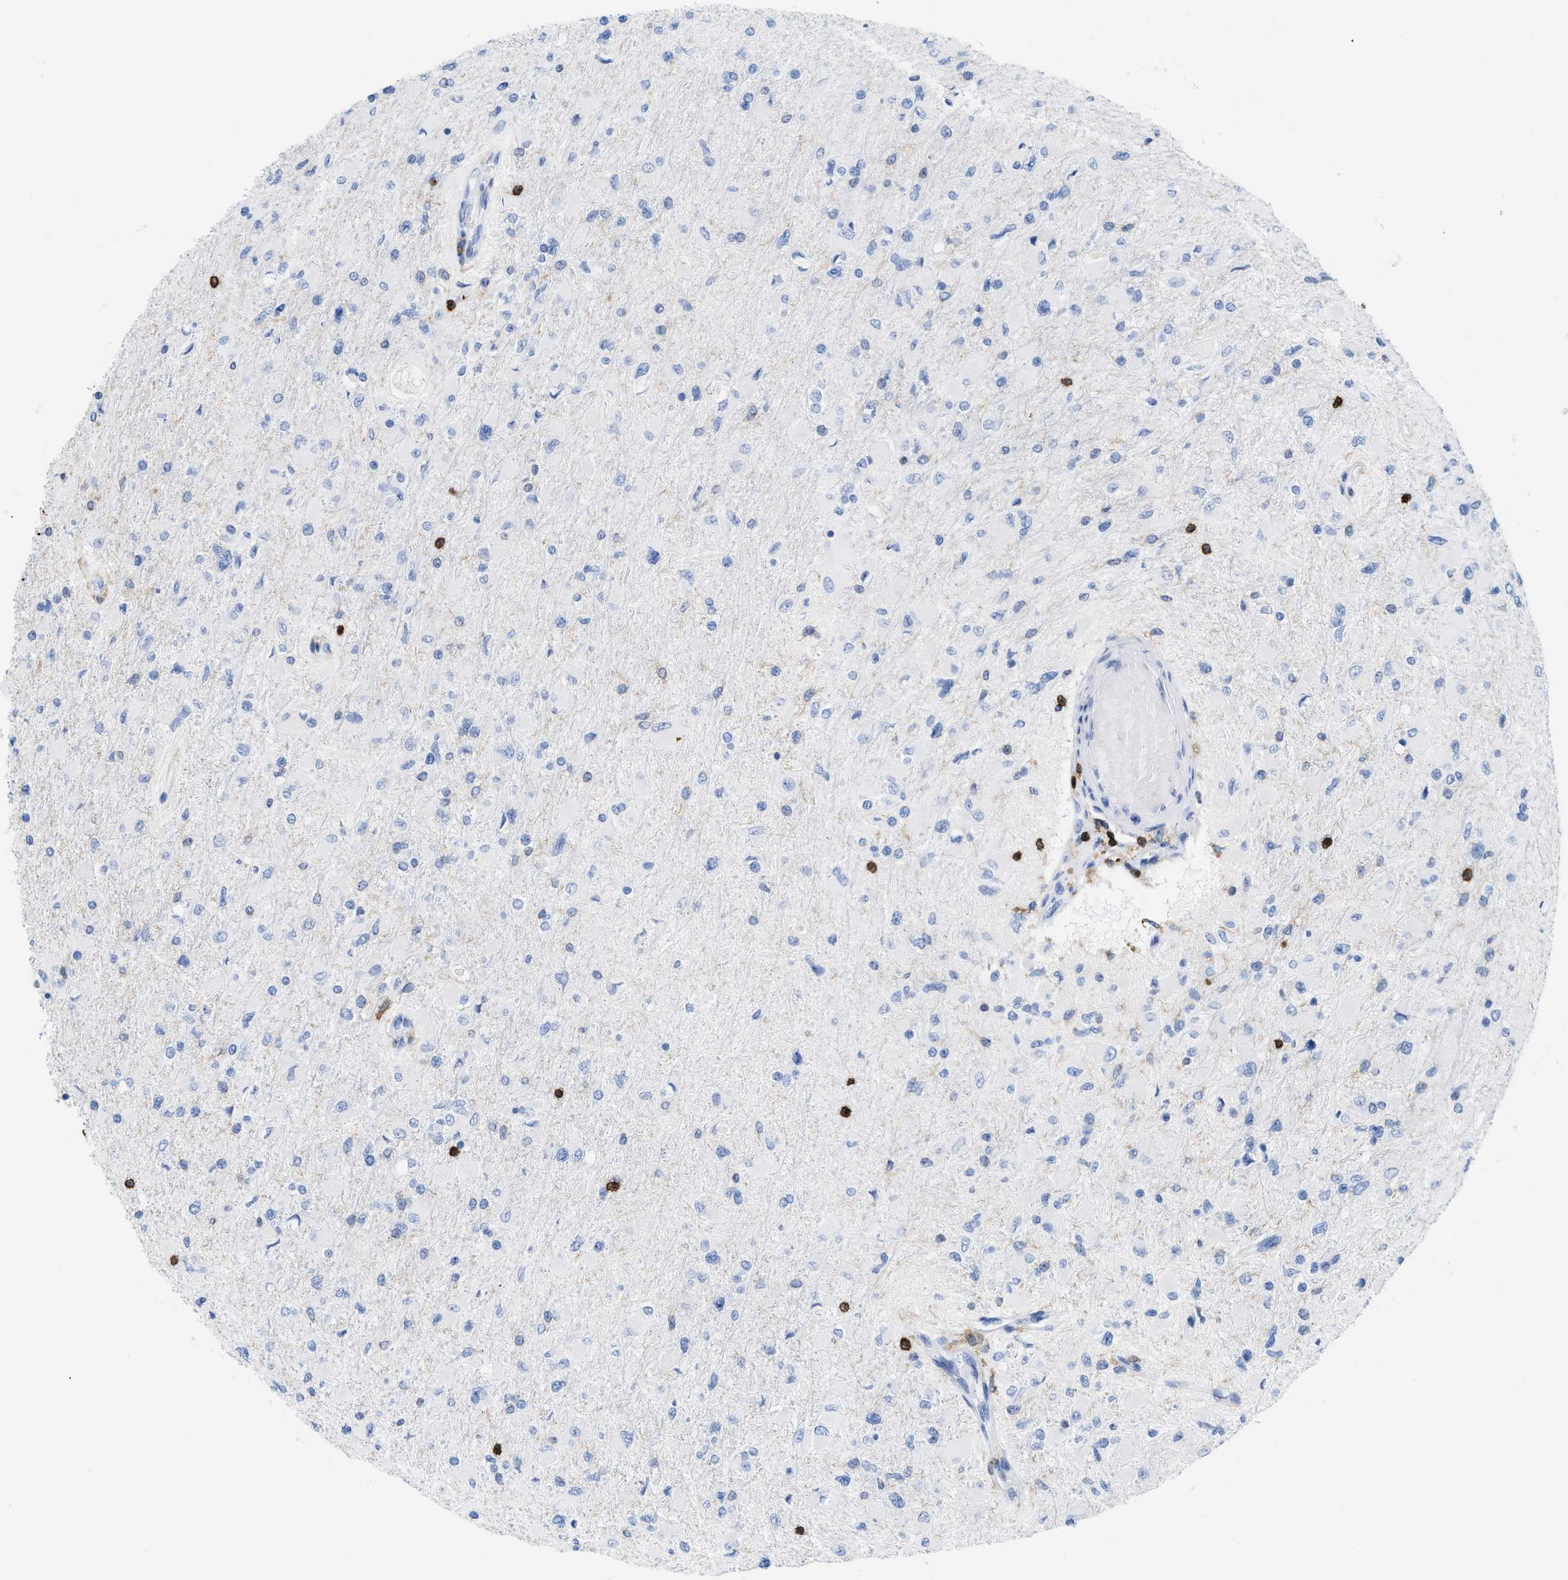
{"staining": {"intensity": "negative", "quantity": "none", "location": "none"}, "tissue": "glioma", "cell_type": "Tumor cells", "image_type": "cancer", "snomed": [{"axis": "morphology", "description": "Glioma, malignant, High grade"}, {"axis": "topography", "description": "Cerebral cortex"}], "caption": "Immunohistochemistry micrograph of neoplastic tissue: glioma stained with DAB (3,3'-diaminobenzidine) shows no significant protein expression in tumor cells.", "gene": "LCP1", "patient": {"sex": "female", "age": 36}}